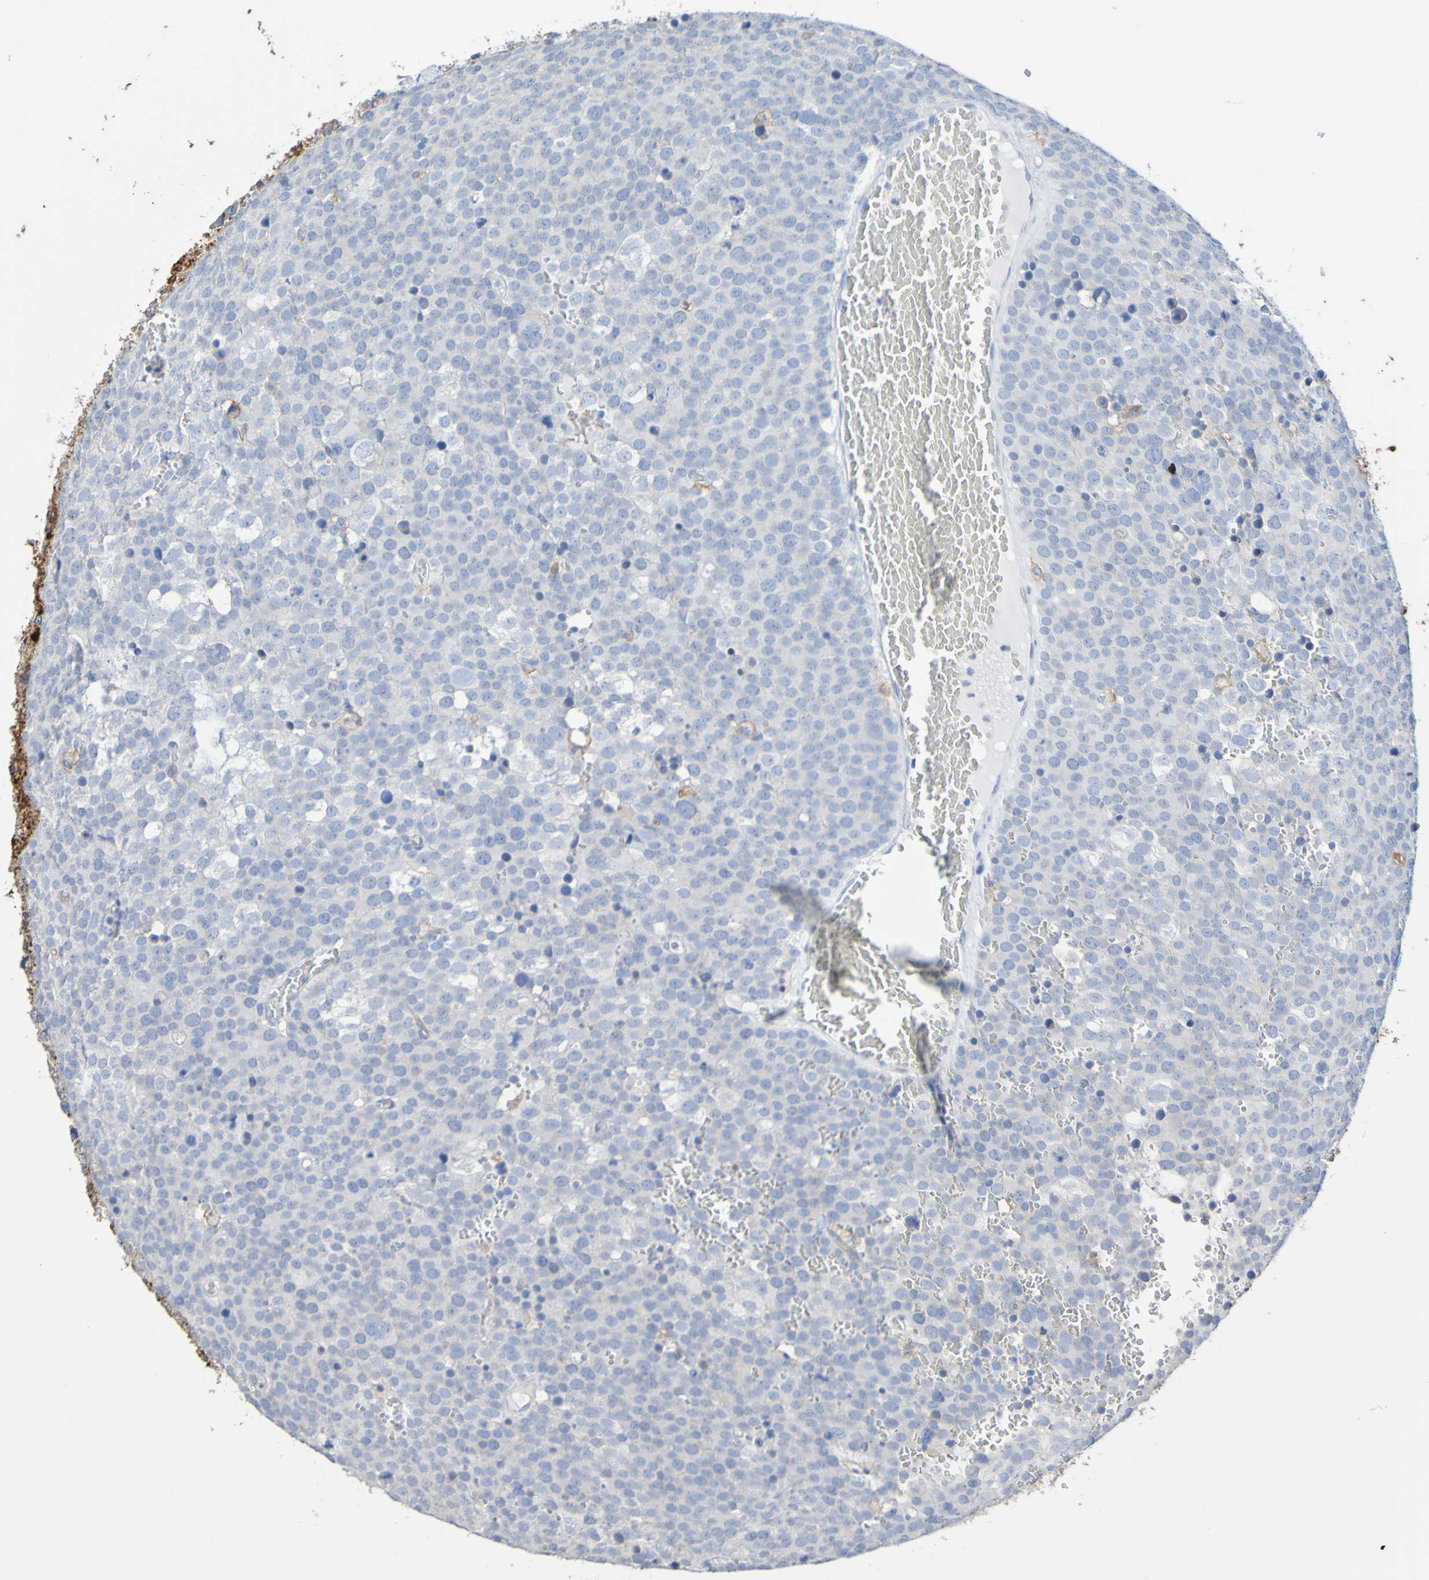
{"staining": {"intensity": "negative", "quantity": "none", "location": "none"}, "tissue": "testis cancer", "cell_type": "Tumor cells", "image_type": "cancer", "snomed": [{"axis": "morphology", "description": "Seminoma, NOS"}, {"axis": "topography", "description": "Testis"}], "caption": "The immunohistochemistry micrograph has no significant positivity in tumor cells of testis cancer tissue. The staining was performed using DAB (3,3'-diaminobenzidine) to visualize the protein expression in brown, while the nuclei were stained in blue with hematoxylin (Magnification: 20x).", "gene": "SLC3A2", "patient": {"sex": "male", "age": 71}}